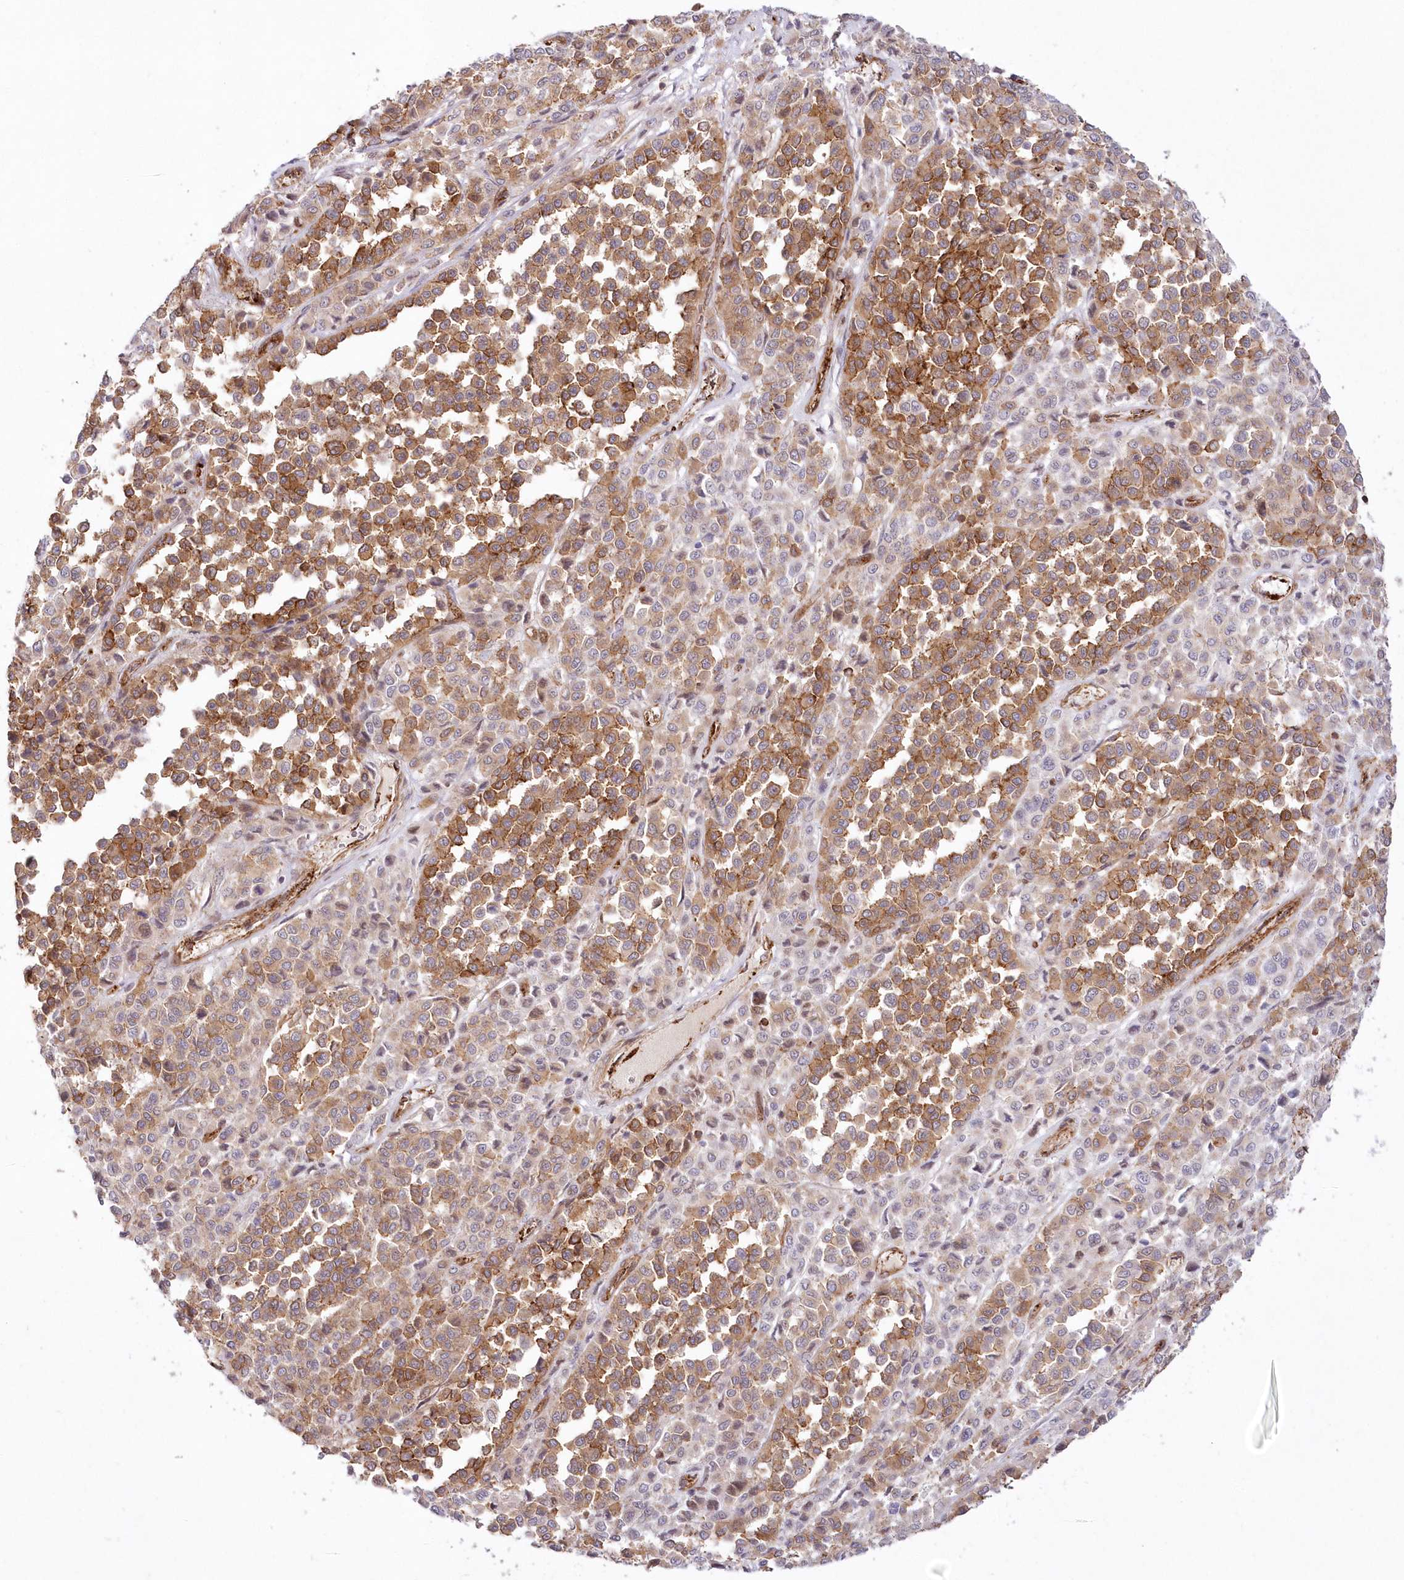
{"staining": {"intensity": "moderate", "quantity": ">75%", "location": "cytoplasmic/membranous"}, "tissue": "melanoma", "cell_type": "Tumor cells", "image_type": "cancer", "snomed": [{"axis": "morphology", "description": "Malignant melanoma, Metastatic site"}, {"axis": "topography", "description": "Pancreas"}], "caption": "Immunohistochemical staining of human malignant melanoma (metastatic site) demonstrates medium levels of moderate cytoplasmic/membranous protein expression in approximately >75% of tumor cells.", "gene": "AFAP1L2", "patient": {"sex": "female", "age": 30}}